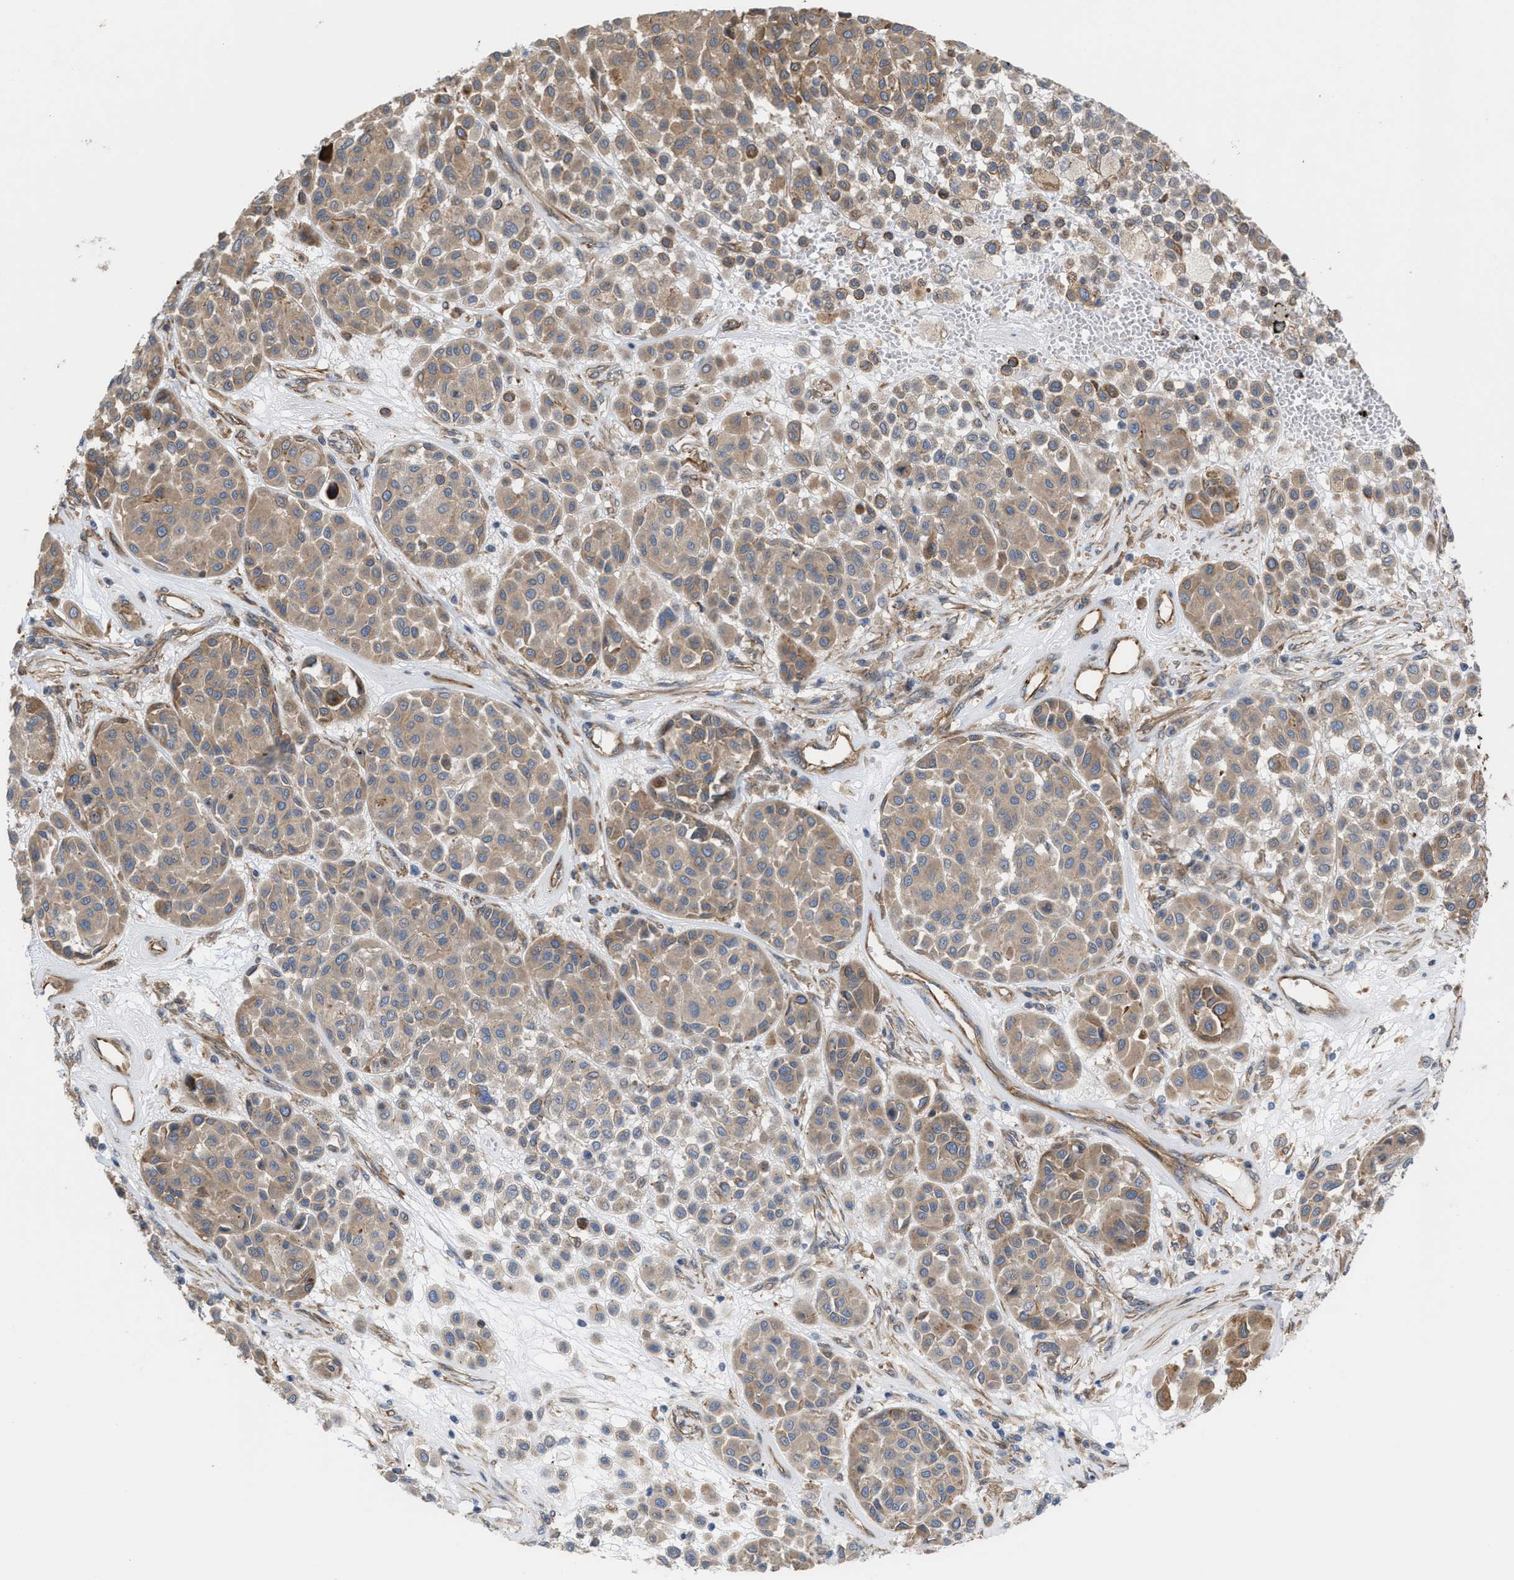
{"staining": {"intensity": "weak", "quantity": ">75%", "location": "cytoplasmic/membranous"}, "tissue": "melanoma", "cell_type": "Tumor cells", "image_type": "cancer", "snomed": [{"axis": "morphology", "description": "Malignant melanoma, Metastatic site"}, {"axis": "topography", "description": "Soft tissue"}], "caption": "Immunohistochemistry (IHC) staining of malignant melanoma (metastatic site), which demonstrates low levels of weak cytoplasmic/membranous positivity in about >75% of tumor cells indicating weak cytoplasmic/membranous protein positivity. The staining was performed using DAB (brown) for protein detection and nuclei were counterstained in hematoxylin (blue).", "gene": "EPS15L1", "patient": {"sex": "male", "age": 41}}